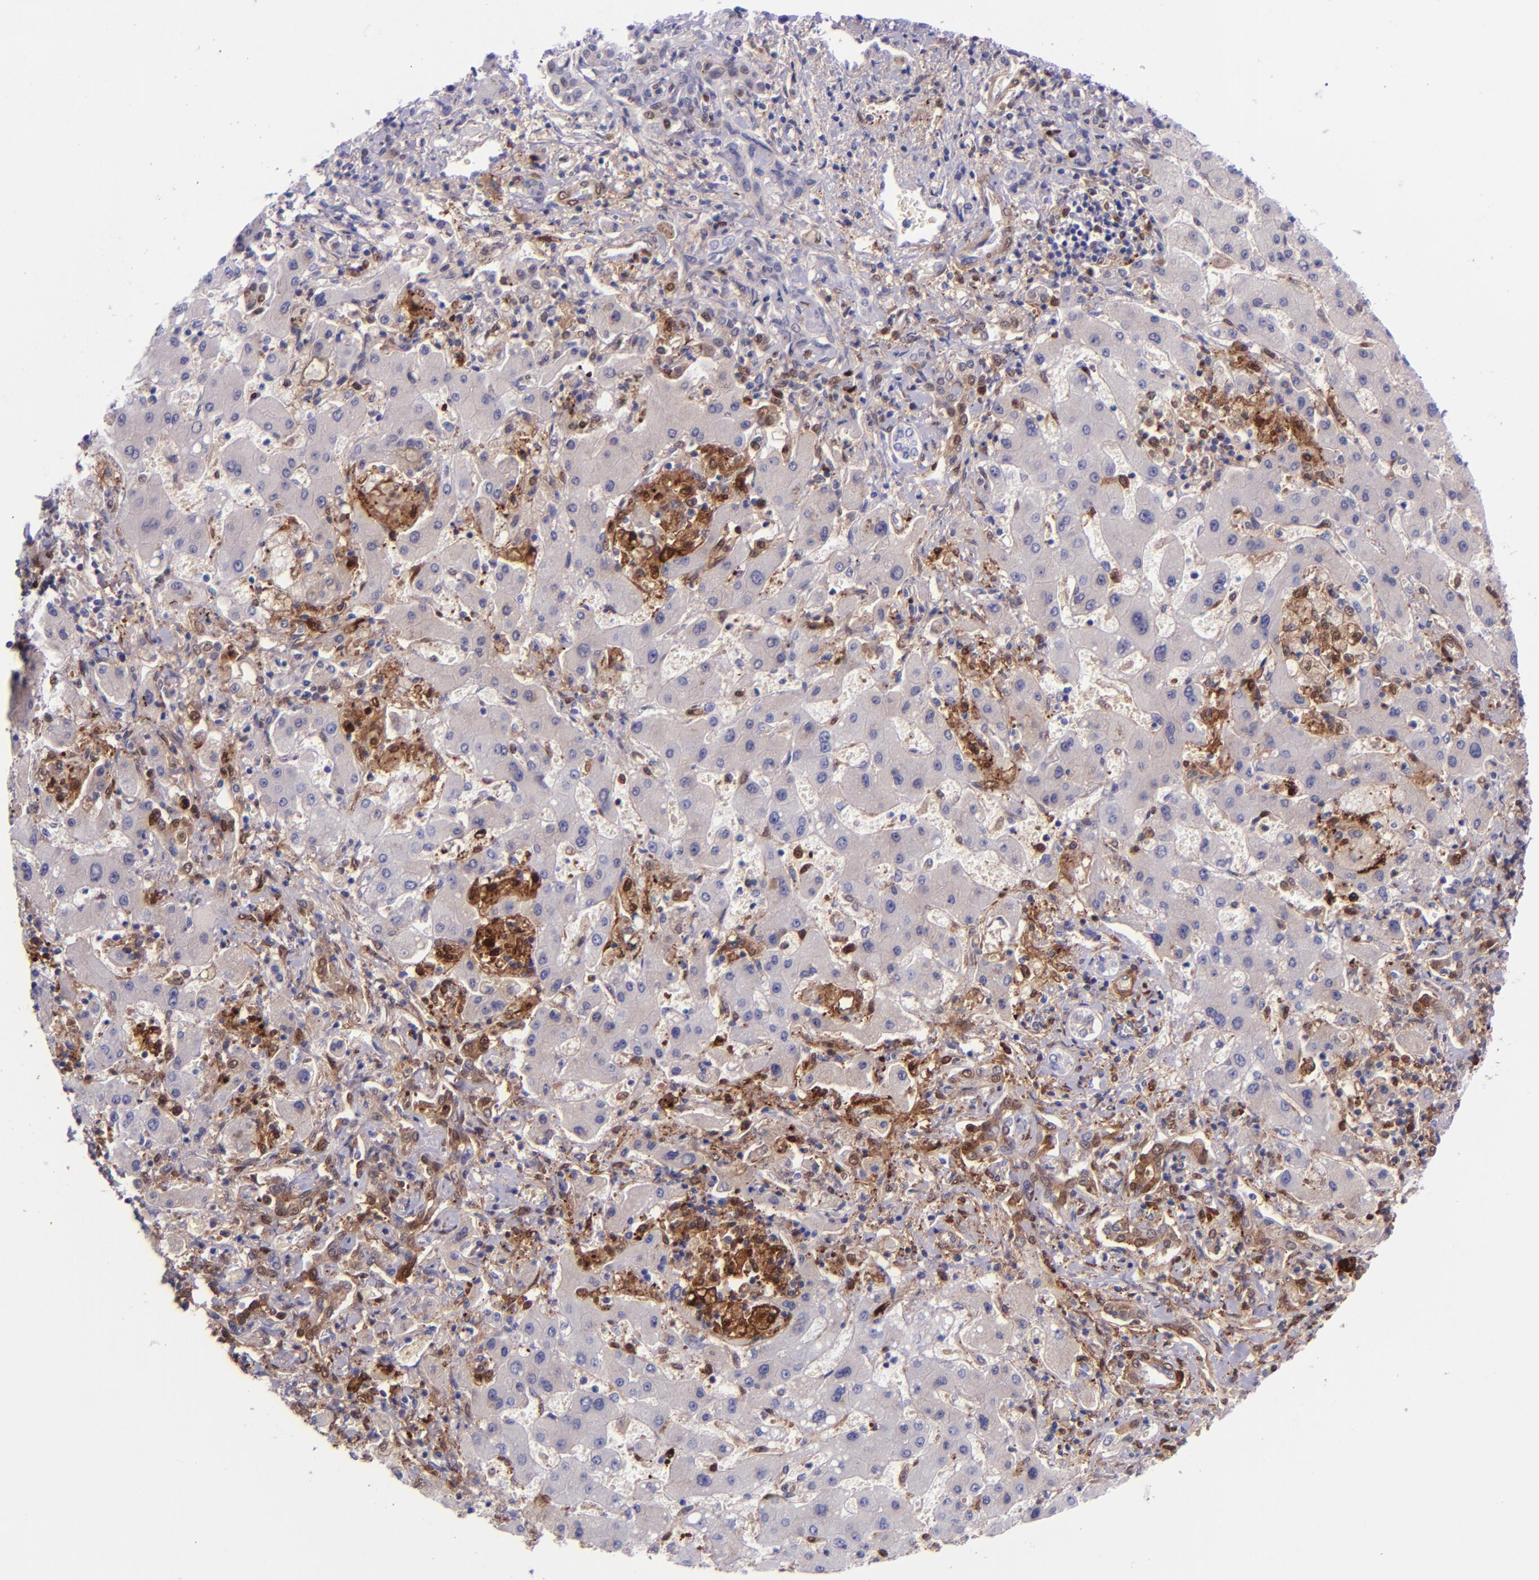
{"staining": {"intensity": "negative", "quantity": "none", "location": "none"}, "tissue": "liver cancer", "cell_type": "Tumor cells", "image_type": "cancer", "snomed": [{"axis": "morphology", "description": "Cholangiocarcinoma"}, {"axis": "topography", "description": "Liver"}], "caption": "Immunohistochemistry (IHC) micrograph of liver cholangiocarcinoma stained for a protein (brown), which exhibits no staining in tumor cells.", "gene": "LGALS1", "patient": {"sex": "male", "age": 50}}